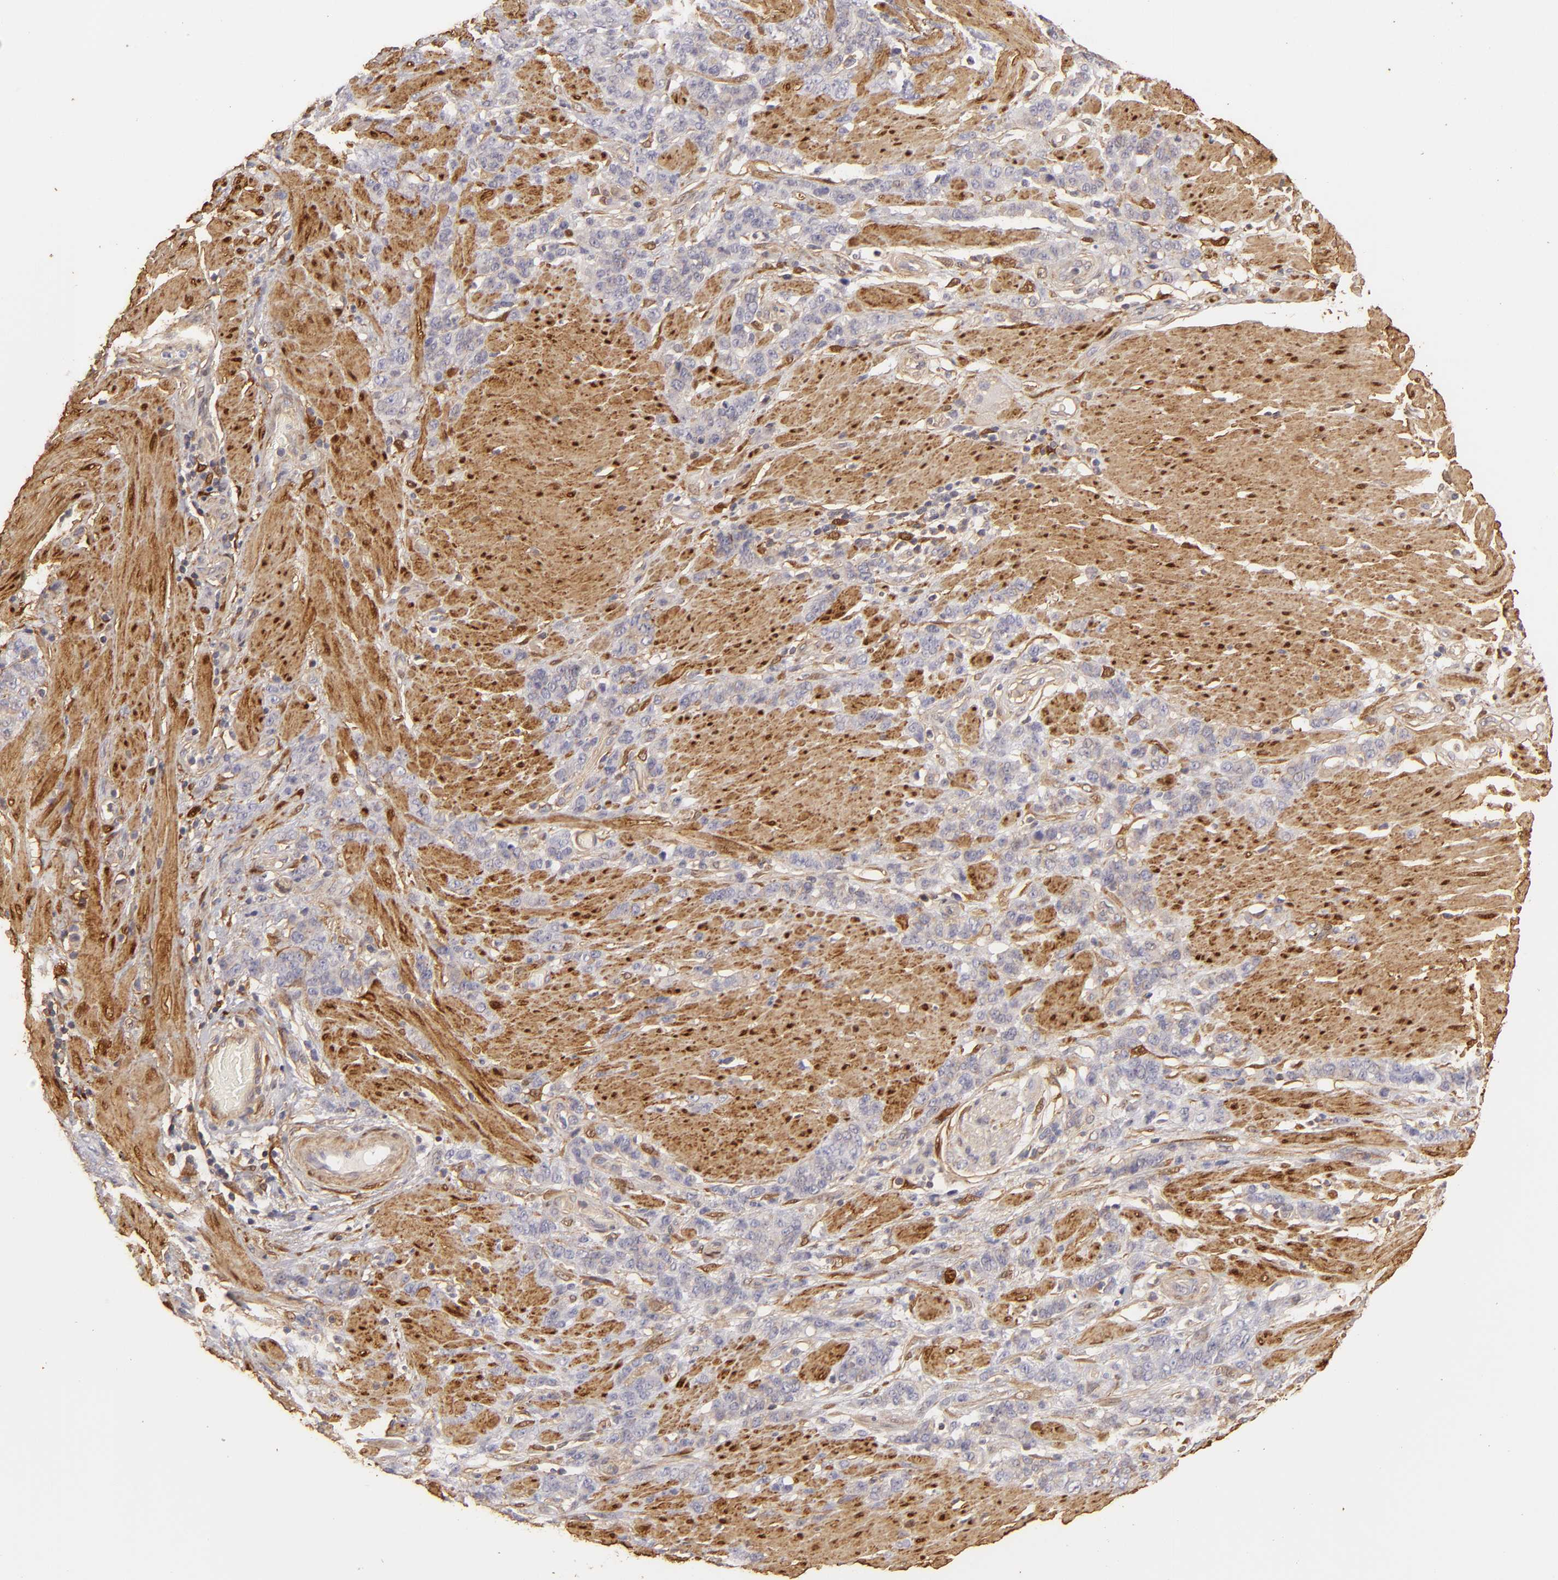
{"staining": {"intensity": "negative", "quantity": "none", "location": "none"}, "tissue": "stomach cancer", "cell_type": "Tumor cells", "image_type": "cancer", "snomed": [{"axis": "morphology", "description": "Adenocarcinoma, NOS"}, {"axis": "topography", "description": "Stomach, lower"}], "caption": "Immunohistochemical staining of human stomach cancer exhibits no significant expression in tumor cells.", "gene": "HSPB6", "patient": {"sex": "male", "age": 88}}